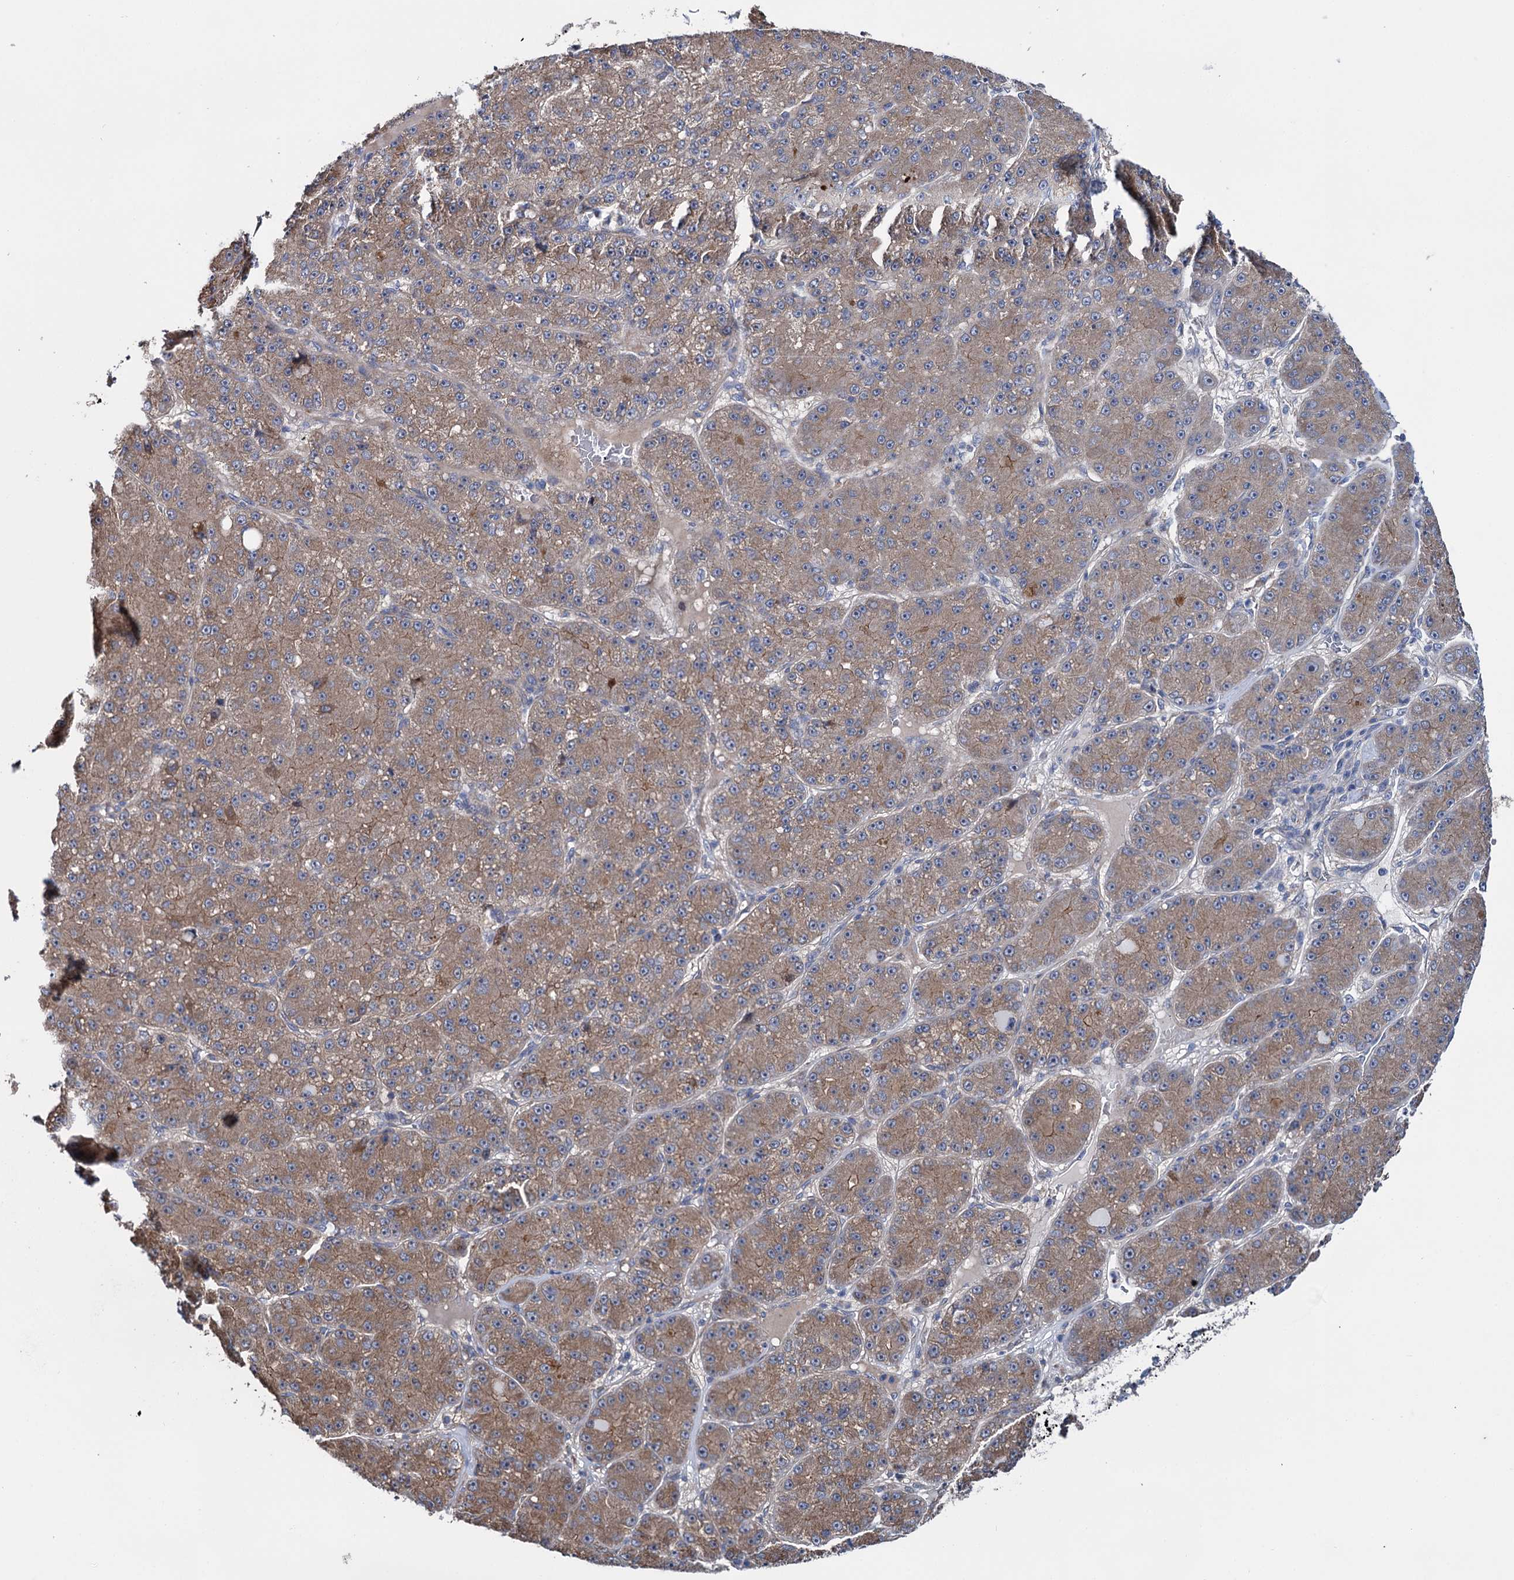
{"staining": {"intensity": "moderate", "quantity": ">75%", "location": "cytoplasmic/membranous"}, "tissue": "liver cancer", "cell_type": "Tumor cells", "image_type": "cancer", "snomed": [{"axis": "morphology", "description": "Carcinoma, Hepatocellular, NOS"}, {"axis": "topography", "description": "Liver"}], "caption": "Protein staining by immunohistochemistry displays moderate cytoplasmic/membranous staining in approximately >75% of tumor cells in liver hepatocellular carcinoma.", "gene": "EYA4", "patient": {"sex": "male", "age": 67}}